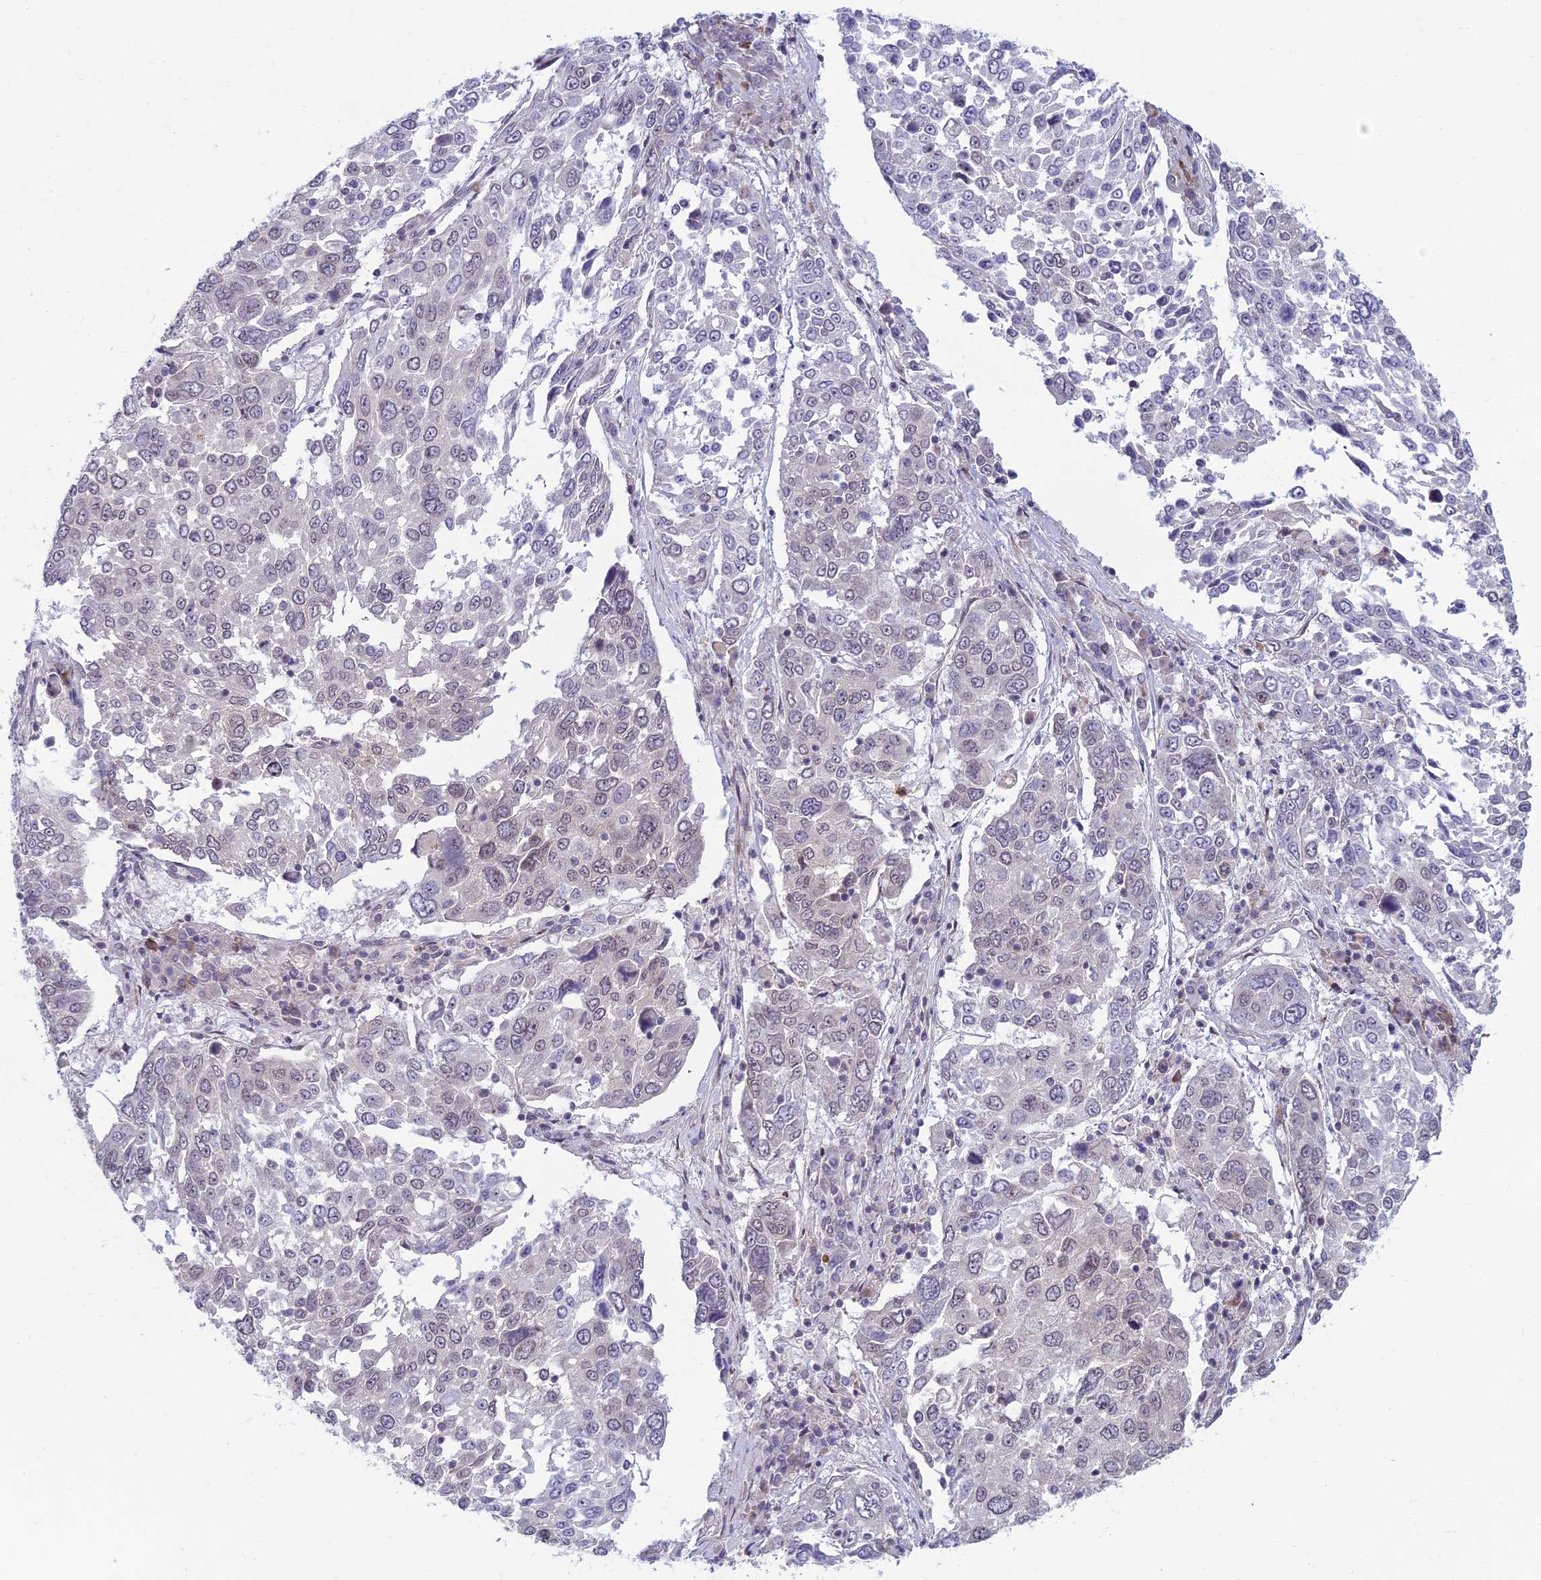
{"staining": {"intensity": "weak", "quantity": "<25%", "location": "nuclear"}, "tissue": "lung cancer", "cell_type": "Tumor cells", "image_type": "cancer", "snomed": [{"axis": "morphology", "description": "Squamous cell carcinoma, NOS"}, {"axis": "topography", "description": "Lung"}], "caption": "Lung cancer (squamous cell carcinoma) was stained to show a protein in brown. There is no significant staining in tumor cells.", "gene": "DTX2", "patient": {"sex": "male", "age": 65}}